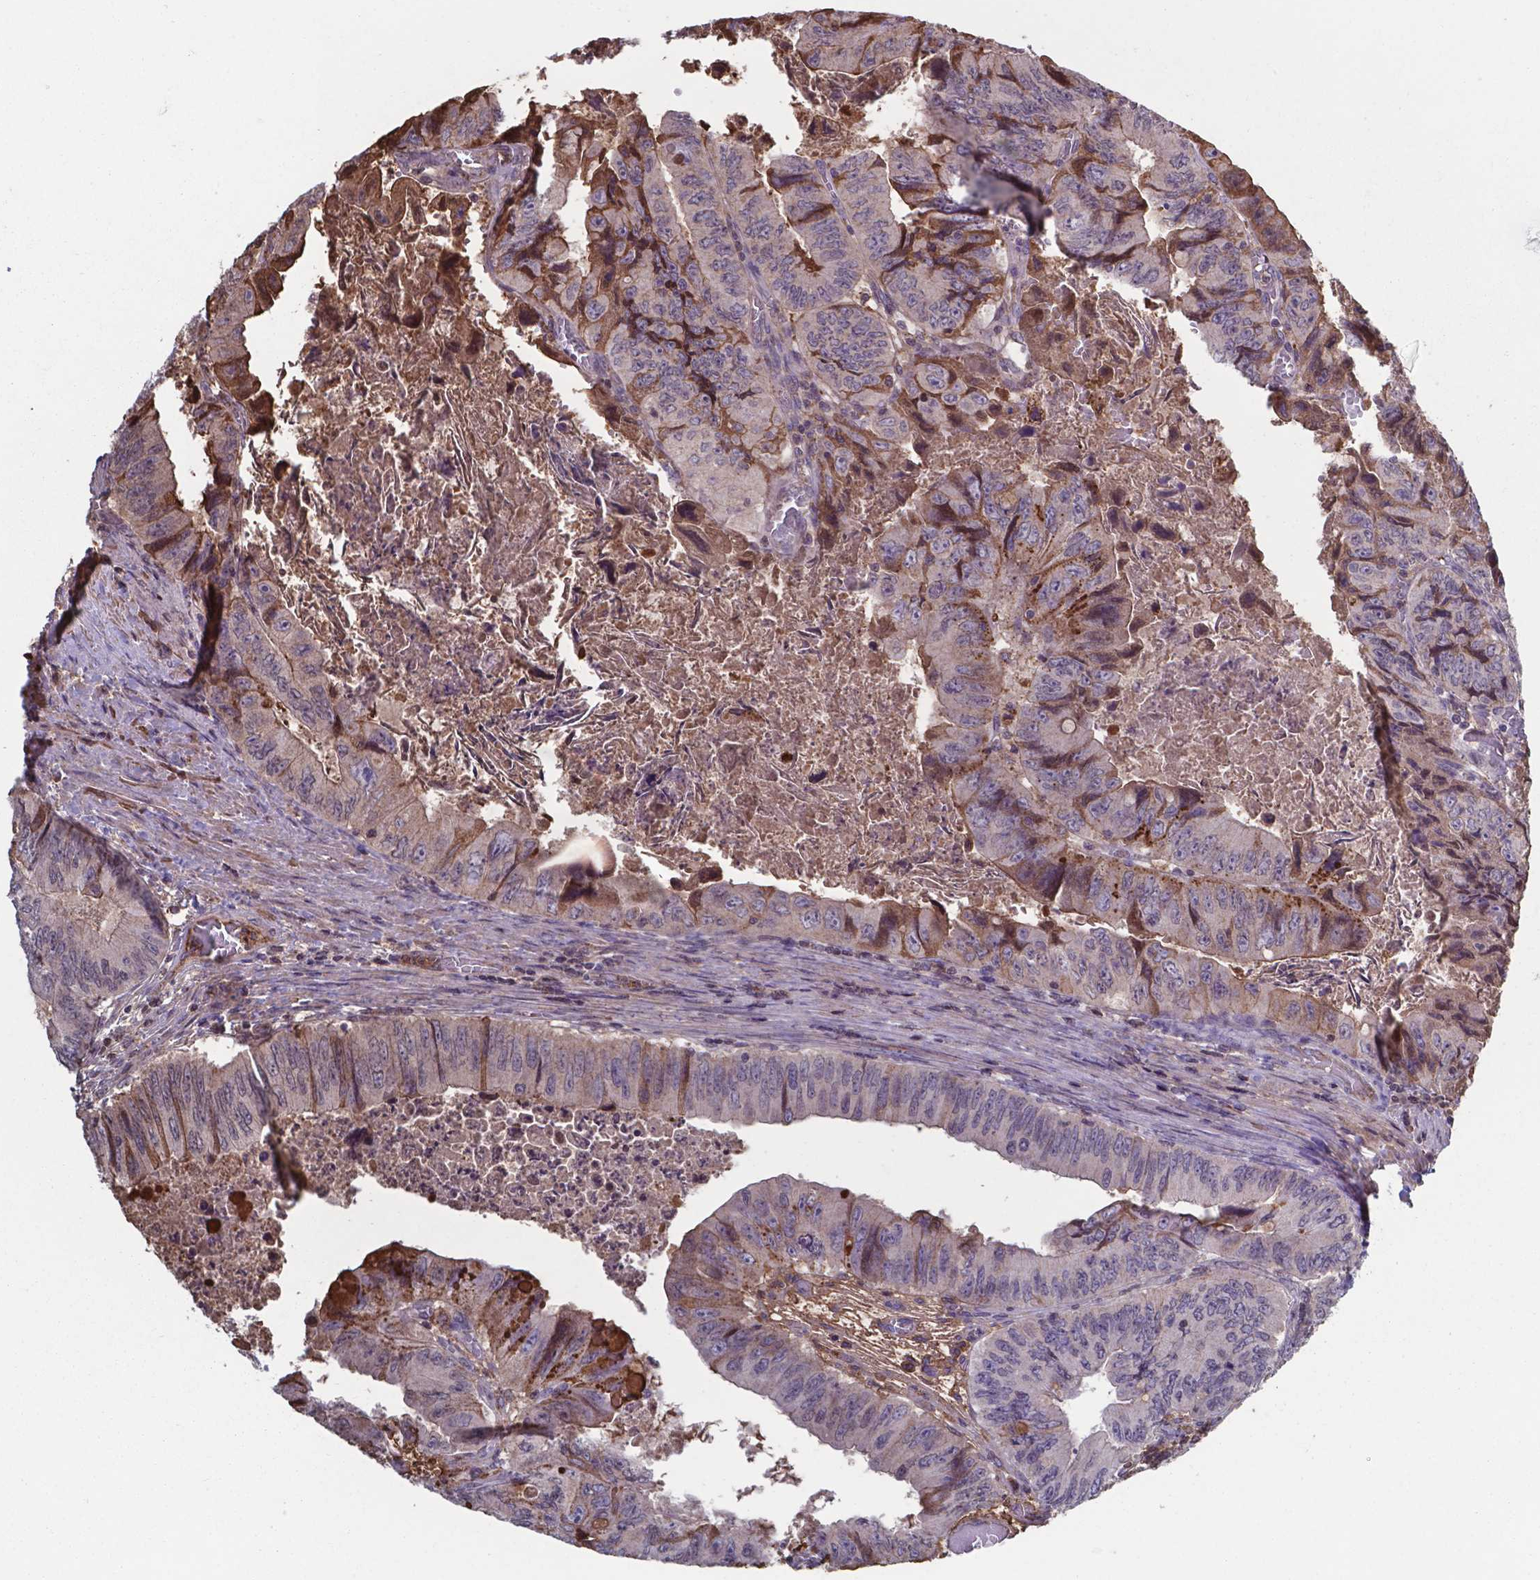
{"staining": {"intensity": "moderate", "quantity": "<25%", "location": "cytoplasmic/membranous"}, "tissue": "colorectal cancer", "cell_type": "Tumor cells", "image_type": "cancer", "snomed": [{"axis": "morphology", "description": "Adenocarcinoma, NOS"}, {"axis": "topography", "description": "Colon"}], "caption": "This image exhibits immunohistochemistry (IHC) staining of colorectal adenocarcinoma, with low moderate cytoplasmic/membranous positivity in approximately <25% of tumor cells.", "gene": "SERPINA1", "patient": {"sex": "female", "age": 84}}